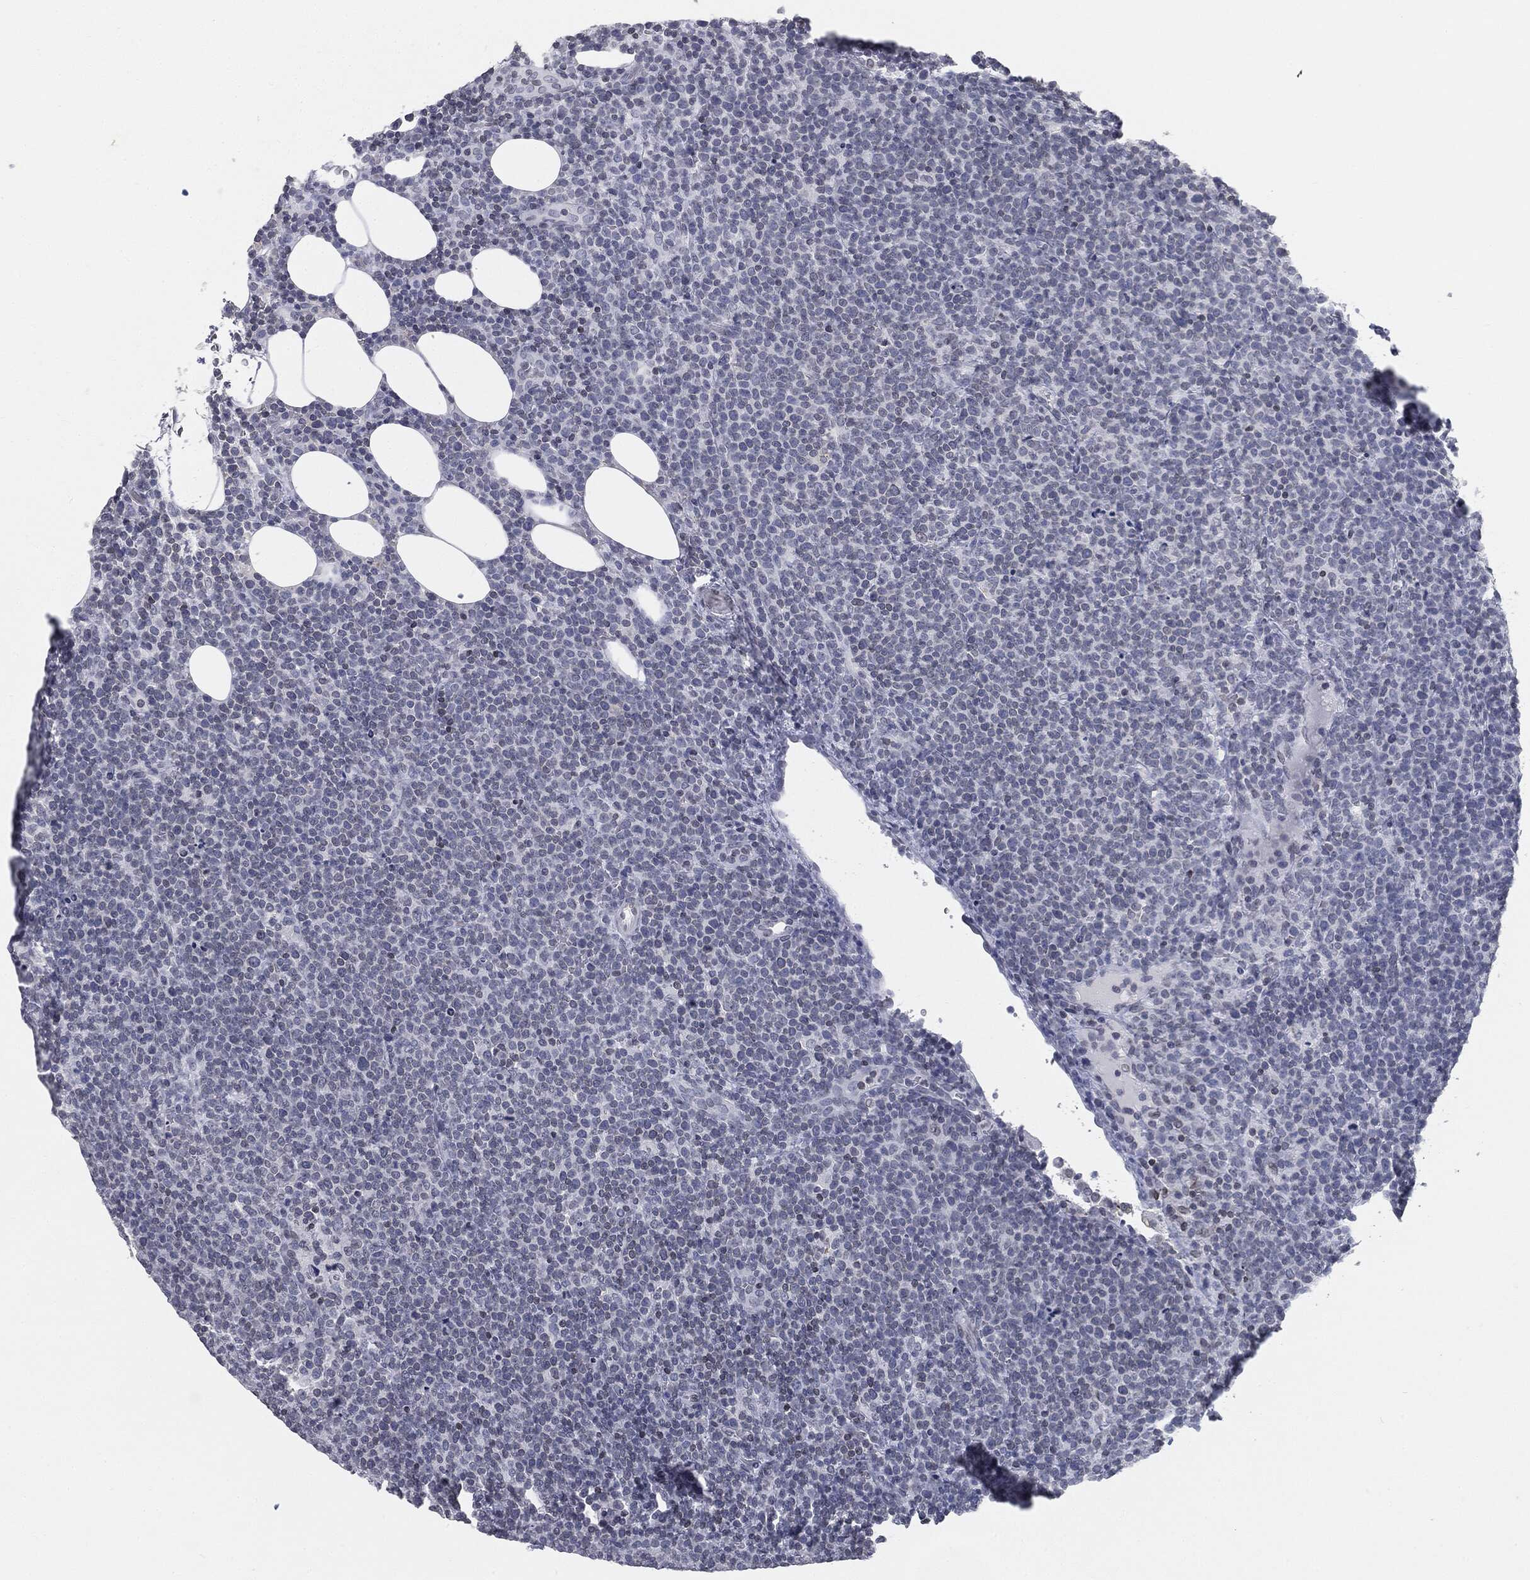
{"staining": {"intensity": "negative", "quantity": "none", "location": "none"}, "tissue": "lymphoma", "cell_type": "Tumor cells", "image_type": "cancer", "snomed": [{"axis": "morphology", "description": "Malignant lymphoma, non-Hodgkin's type, High grade"}, {"axis": "topography", "description": "Lymph node"}], "caption": "The immunohistochemistry photomicrograph has no significant positivity in tumor cells of malignant lymphoma, non-Hodgkin's type (high-grade) tissue.", "gene": "ALDOB", "patient": {"sex": "male", "age": 61}}